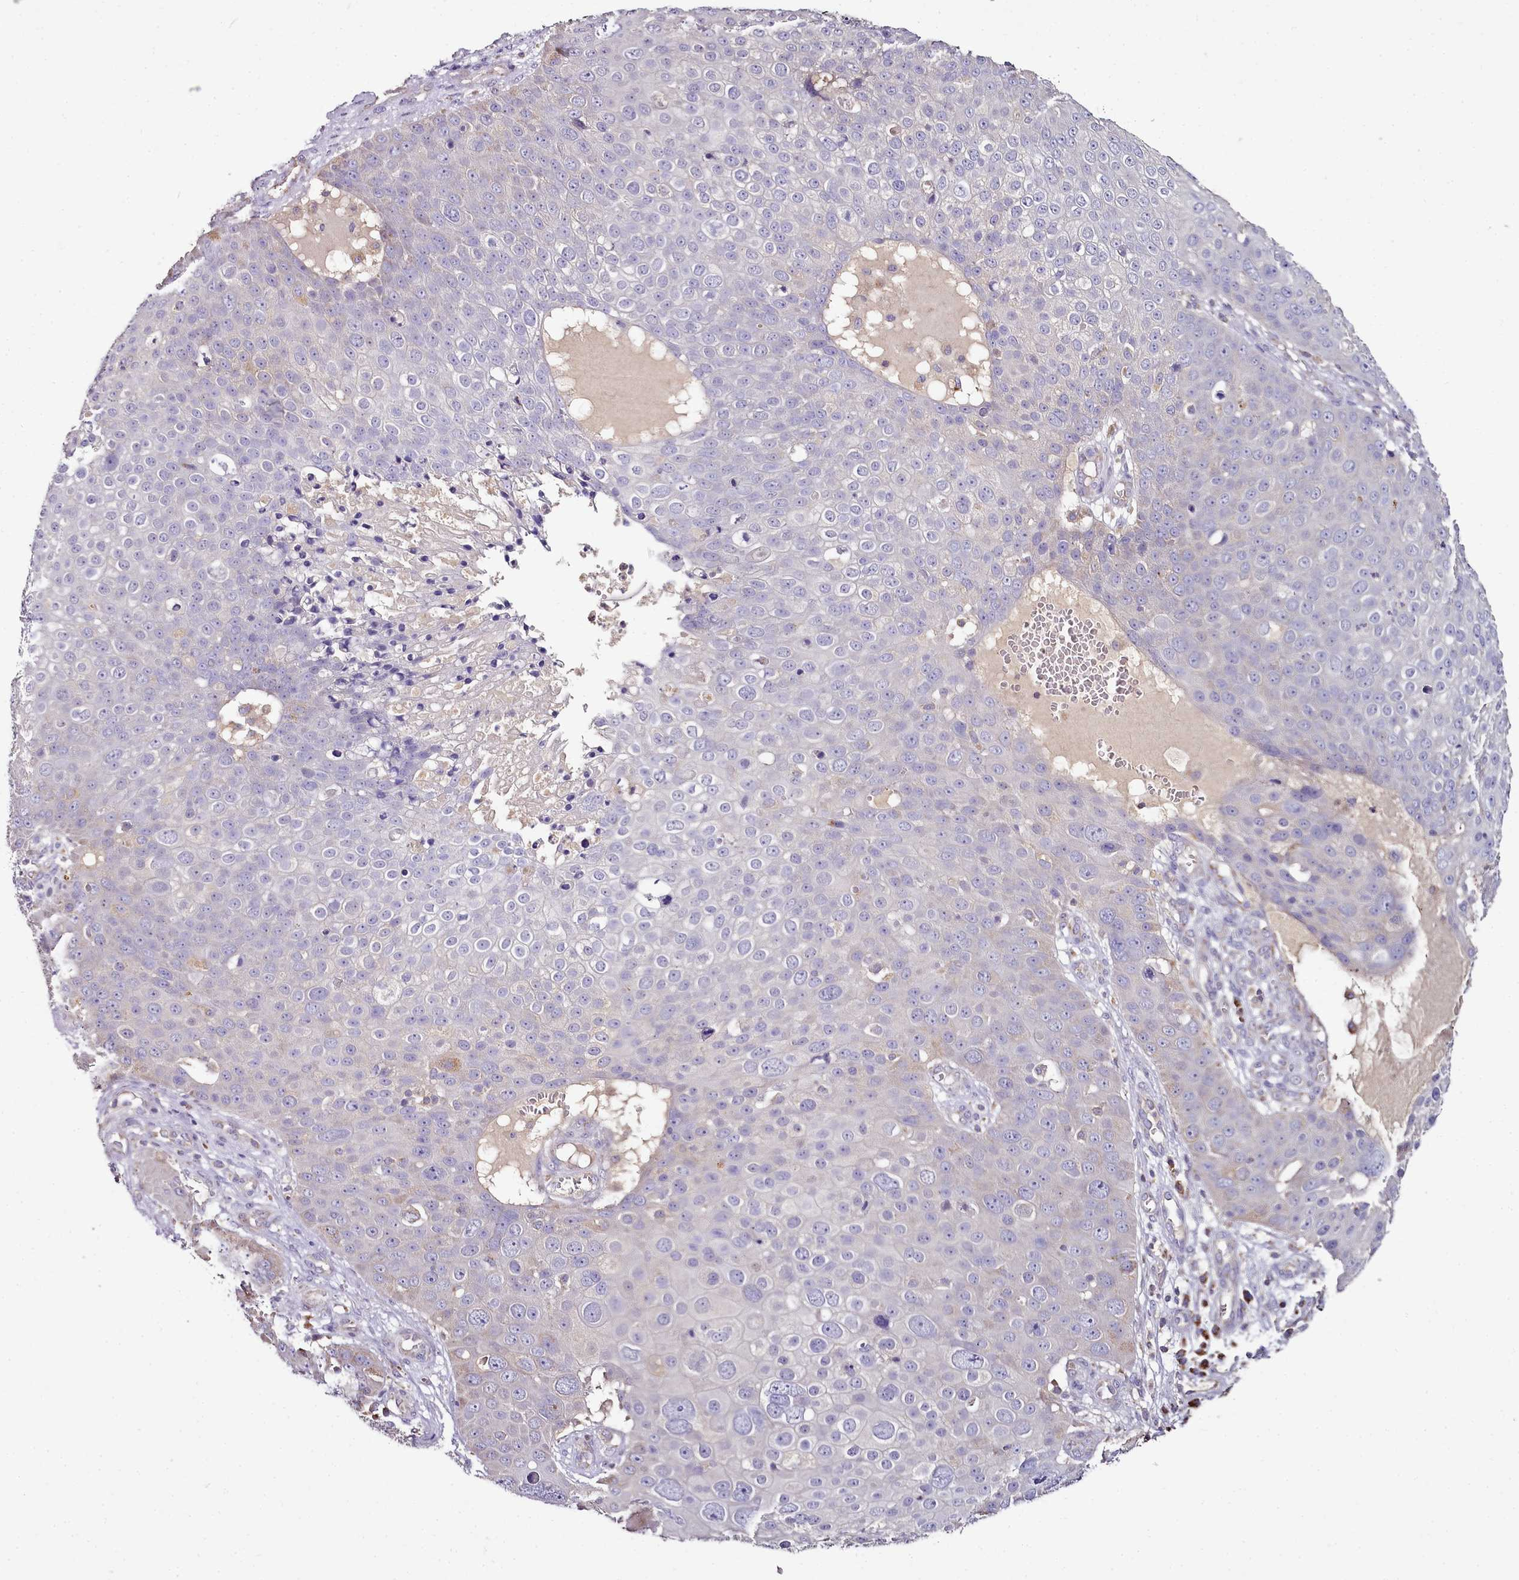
{"staining": {"intensity": "negative", "quantity": "none", "location": "none"}, "tissue": "skin cancer", "cell_type": "Tumor cells", "image_type": "cancer", "snomed": [{"axis": "morphology", "description": "Squamous cell carcinoma, NOS"}, {"axis": "topography", "description": "Skin"}], "caption": "Immunohistochemistry micrograph of skin squamous cell carcinoma stained for a protein (brown), which exhibits no expression in tumor cells.", "gene": "ACSS1", "patient": {"sex": "male", "age": 71}}